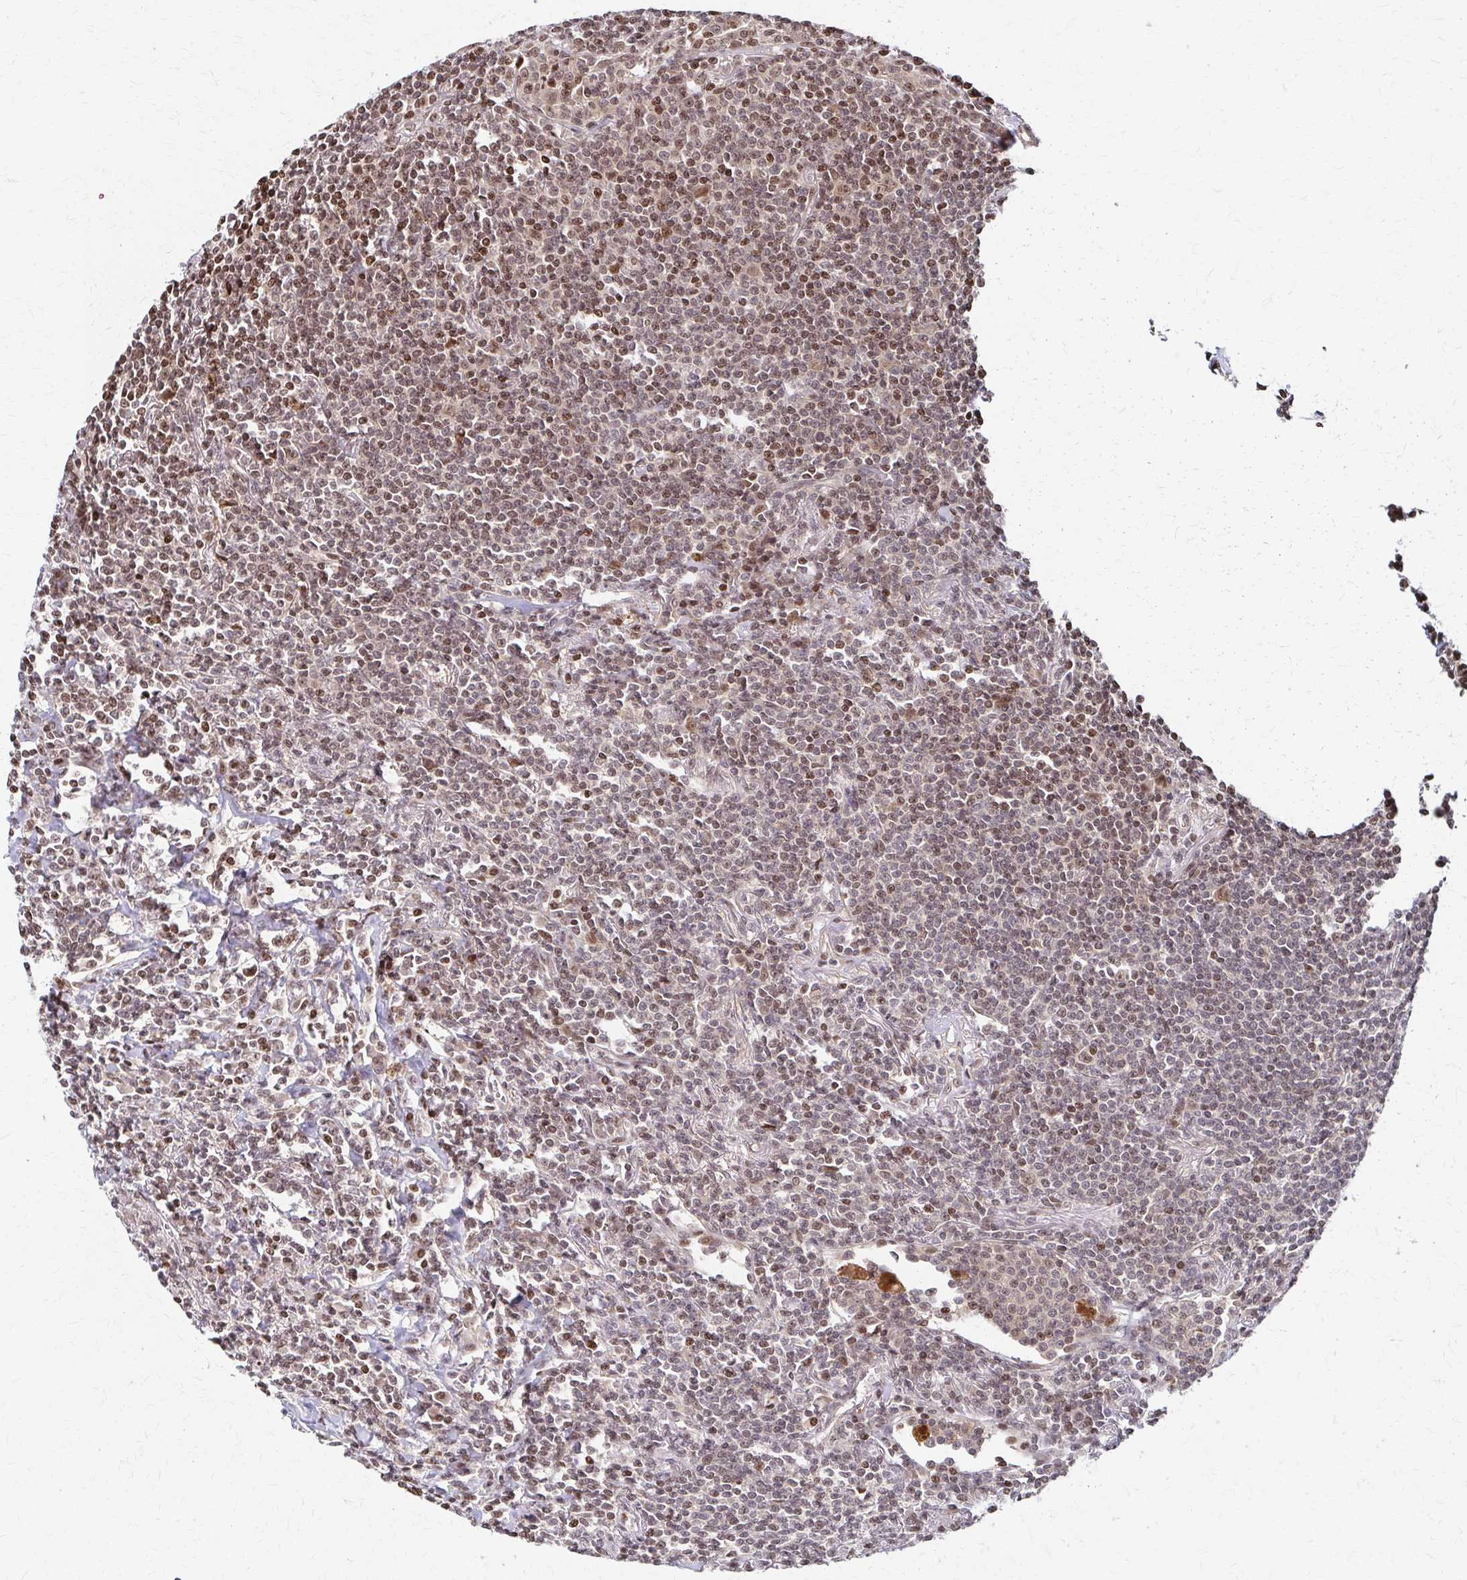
{"staining": {"intensity": "weak", "quantity": "25%-75%", "location": "nuclear"}, "tissue": "lymphoma", "cell_type": "Tumor cells", "image_type": "cancer", "snomed": [{"axis": "morphology", "description": "Malignant lymphoma, non-Hodgkin's type, Low grade"}, {"axis": "topography", "description": "Lung"}], "caption": "DAB immunohistochemical staining of human low-grade malignant lymphoma, non-Hodgkin's type exhibits weak nuclear protein expression in about 25%-75% of tumor cells. Nuclei are stained in blue.", "gene": "PSMD7", "patient": {"sex": "female", "age": 71}}